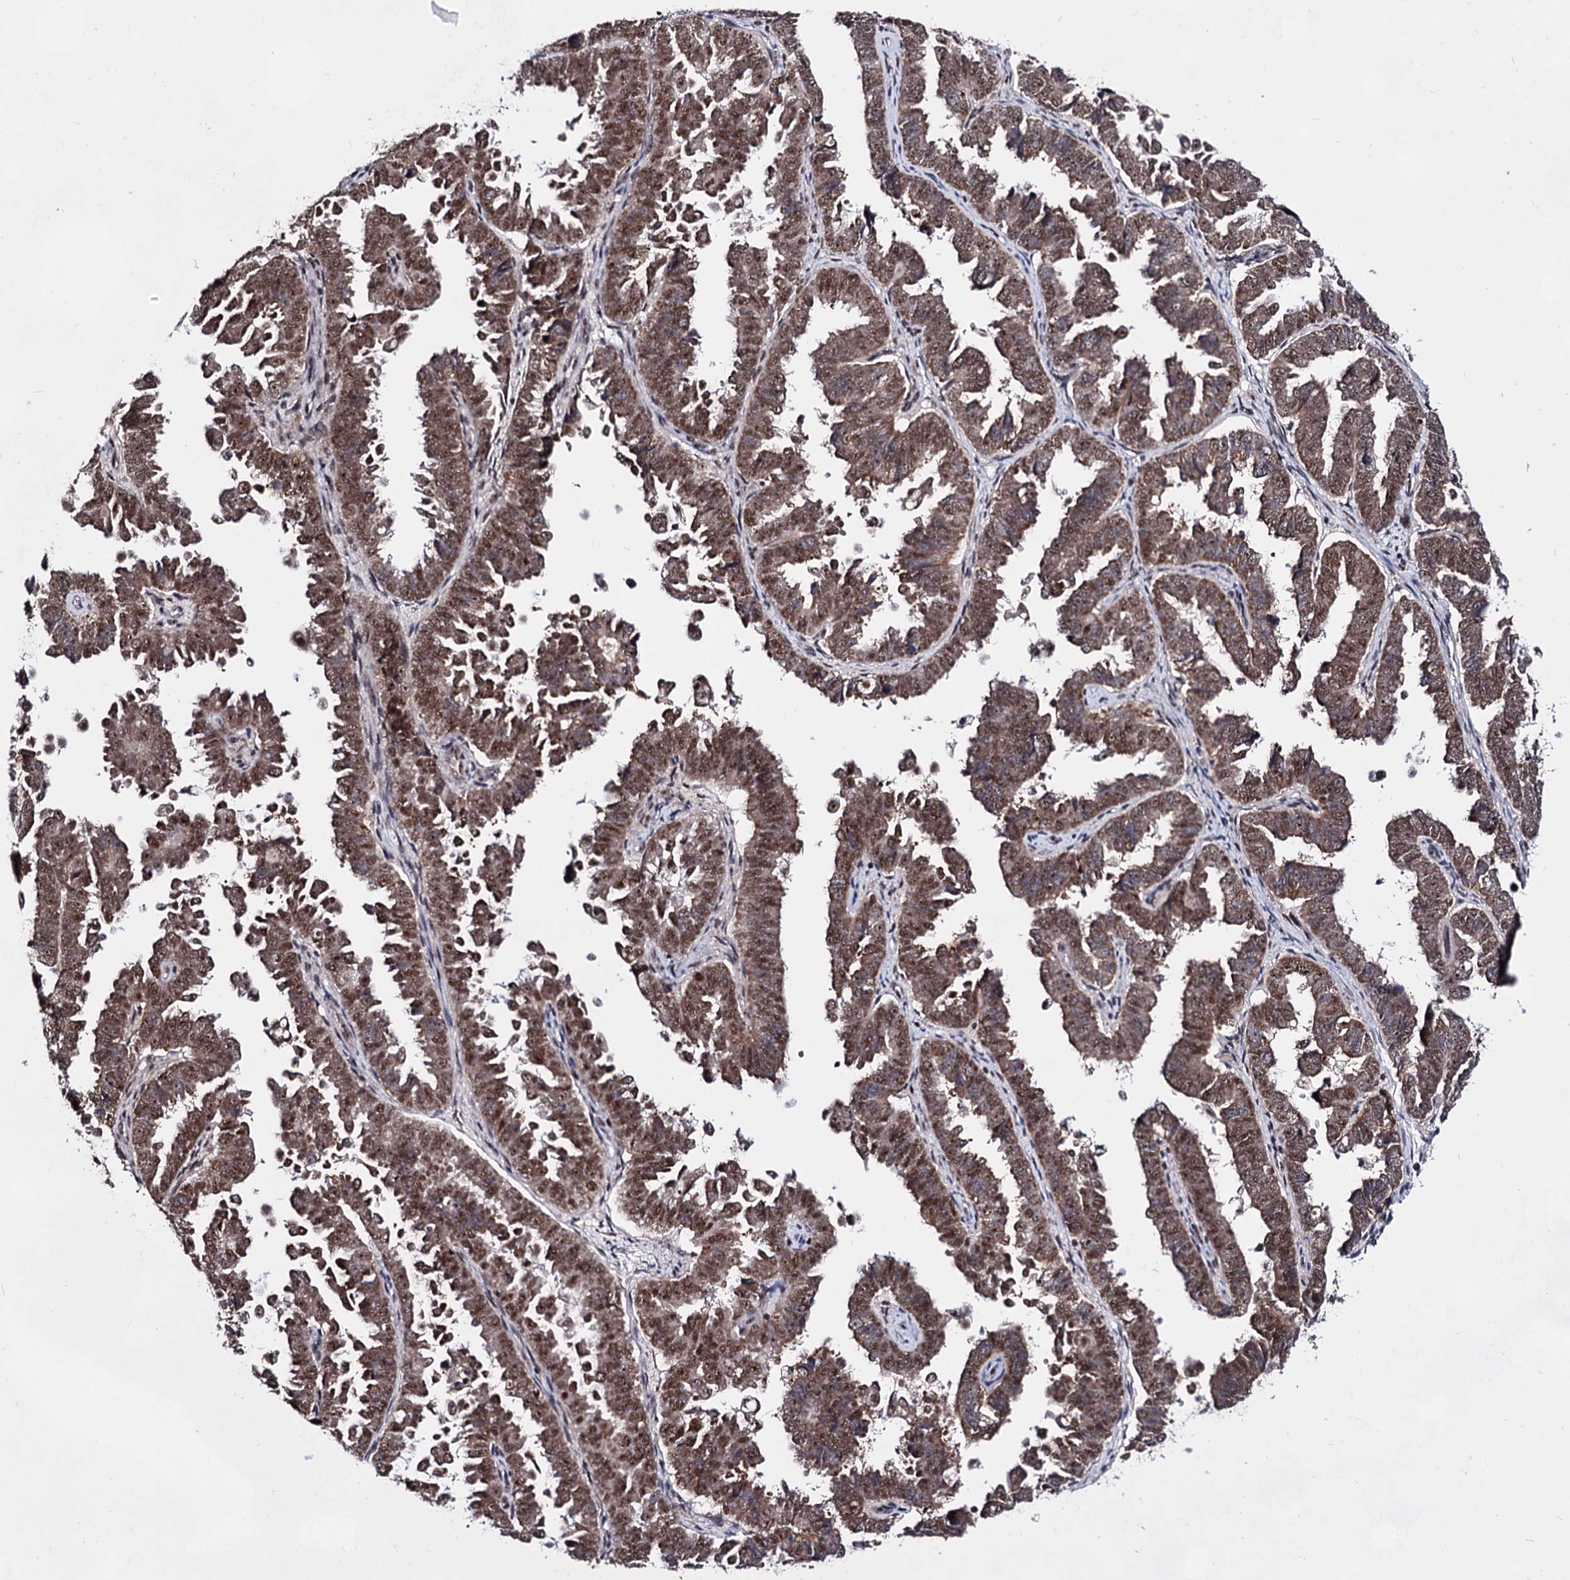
{"staining": {"intensity": "moderate", "quantity": ">75%", "location": "cytoplasmic/membranous,nuclear"}, "tissue": "endometrial cancer", "cell_type": "Tumor cells", "image_type": "cancer", "snomed": [{"axis": "morphology", "description": "Adenocarcinoma, NOS"}, {"axis": "topography", "description": "Endometrium"}], "caption": "This photomicrograph shows IHC staining of human endometrial adenocarcinoma, with medium moderate cytoplasmic/membranous and nuclear positivity in about >75% of tumor cells.", "gene": "EXOSC10", "patient": {"sex": "female", "age": 75}}